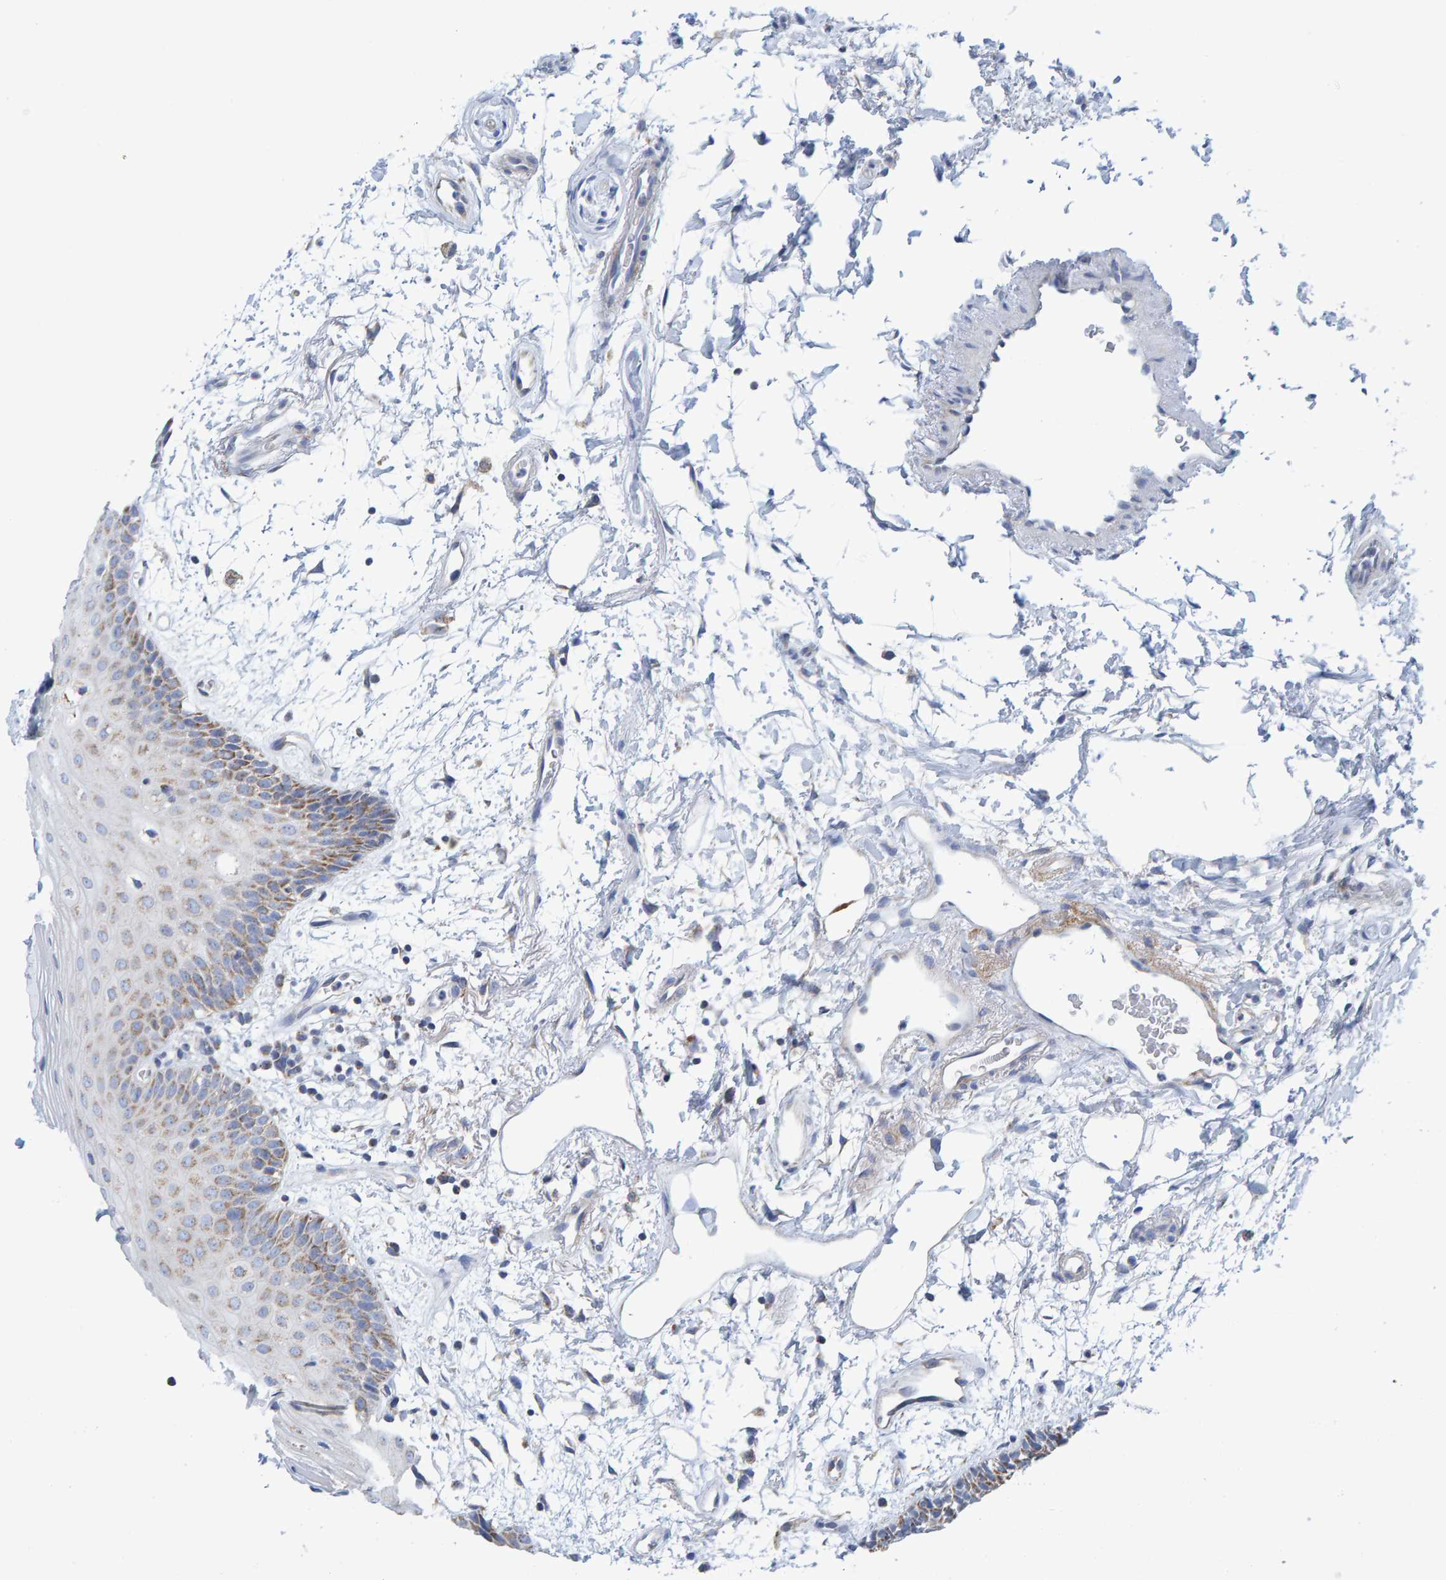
{"staining": {"intensity": "weak", "quantity": "<25%", "location": "cytoplasmic/membranous"}, "tissue": "oral mucosa", "cell_type": "Squamous epithelial cells", "image_type": "normal", "snomed": [{"axis": "morphology", "description": "Normal tissue, NOS"}, {"axis": "topography", "description": "Skeletal muscle"}, {"axis": "topography", "description": "Oral tissue"}, {"axis": "topography", "description": "Peripheral nerve tissue"}], "caption": "The image demonstrates no staining of squamous epithelial cells in normal oral mucosa. (Stains: DAB IHC with hematoxylin counter stain, Microscopy: brightfield microscopy at high magnification).", "gene": "MRPS7", "patient": {"sex": "female", "age": 84}}